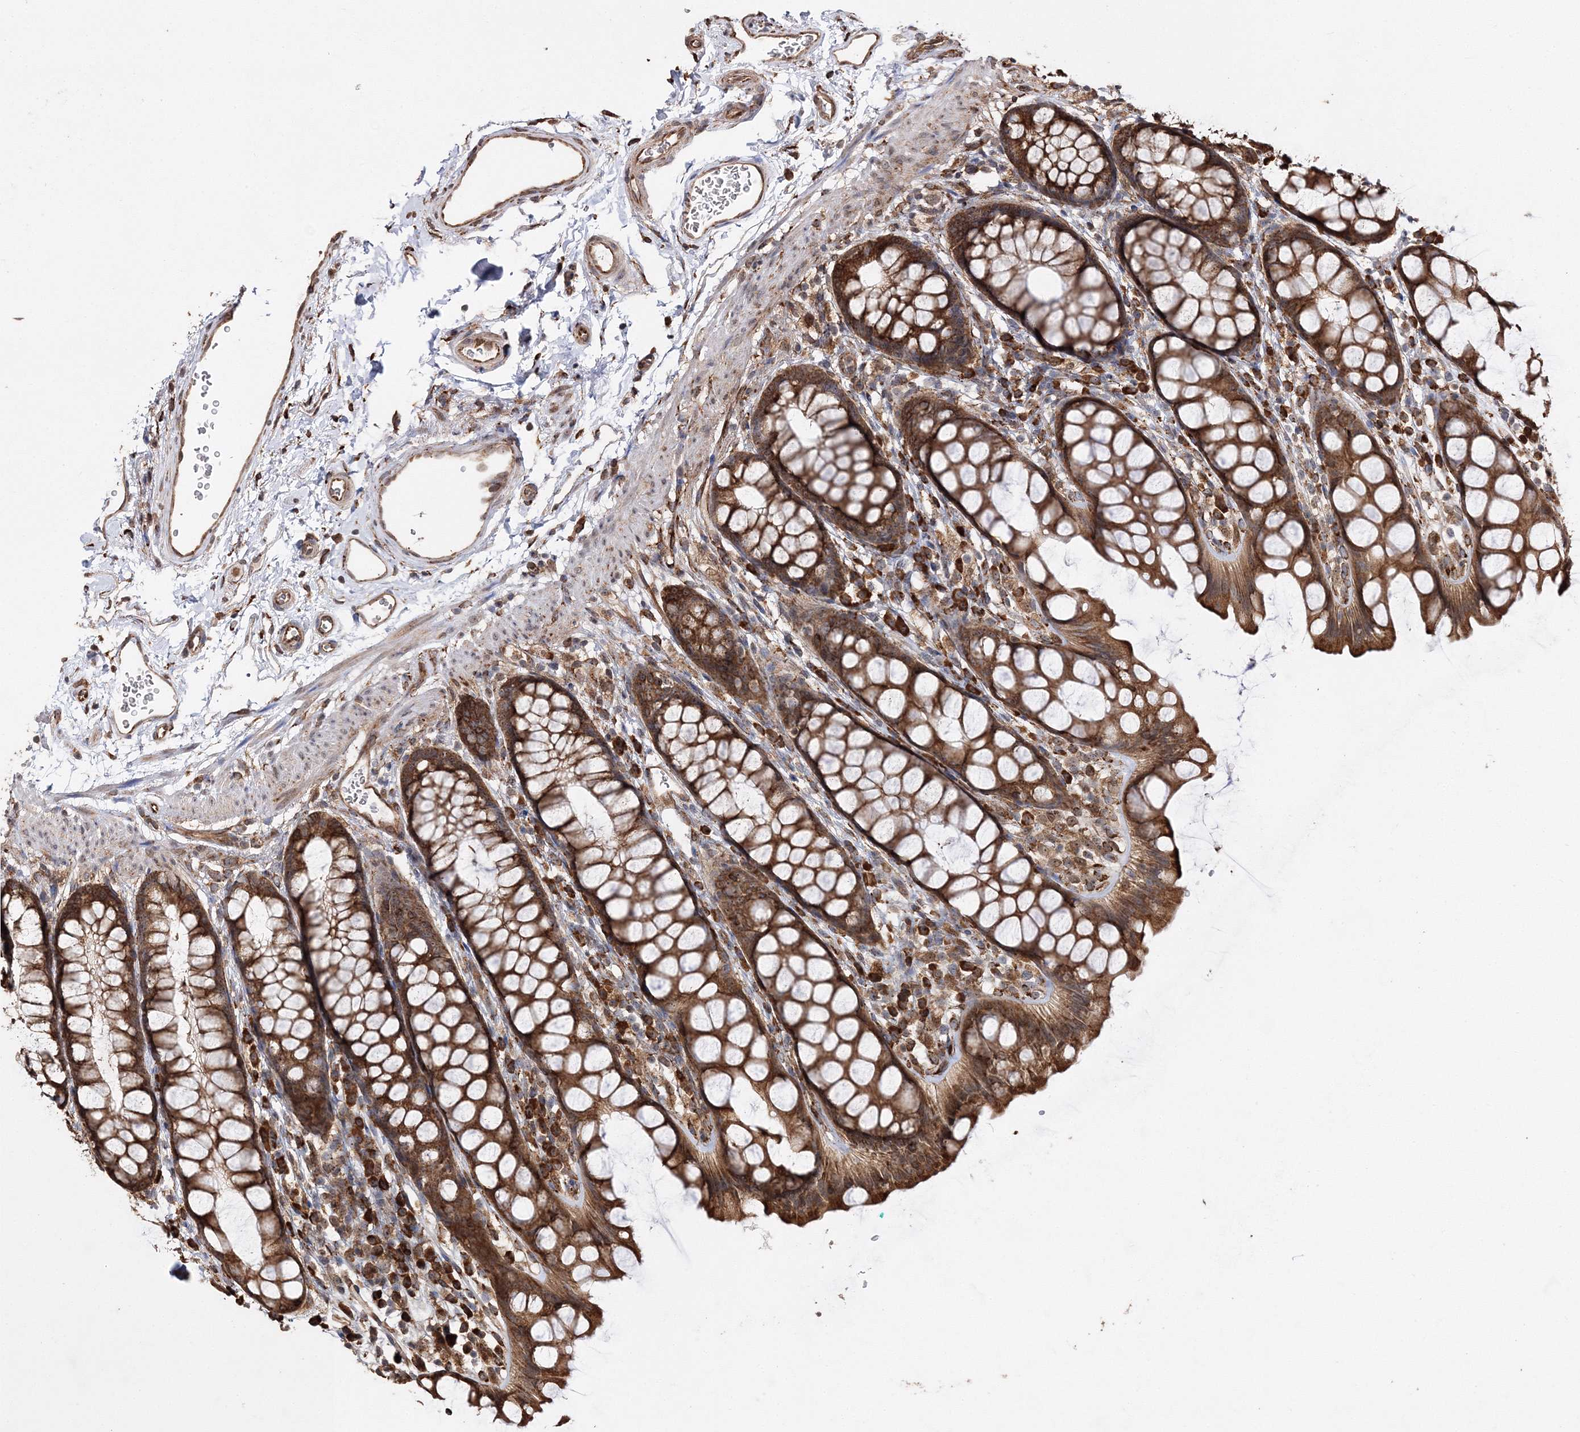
{"staining": {"intensity": "strong", "quantity": ">75%", "location": "cytoplasmic/membranous"}, "tissue": "rectum", "cell_type": "Glandular cells", "image_type": "normal", "snomed": [{"axis": "morphology", "description": "Normal tissue, NOS"}, {"axis": "topography", "description": "Rectum"}], "caption": "Brown immunohistochemical staining in normal human rectum demonstrates strong cytoplasmic/membranous staining in approximately >75% of glandular cells. The staining was performed using DAB (3,3'-diaminobenzidine) to visualize the protein expression in brown, while the nuclei were stained in blue with hematoxylin (Magnification: 20x).", "gene": "SCRN3", "patient": {"sex": "female", "age": 65}}